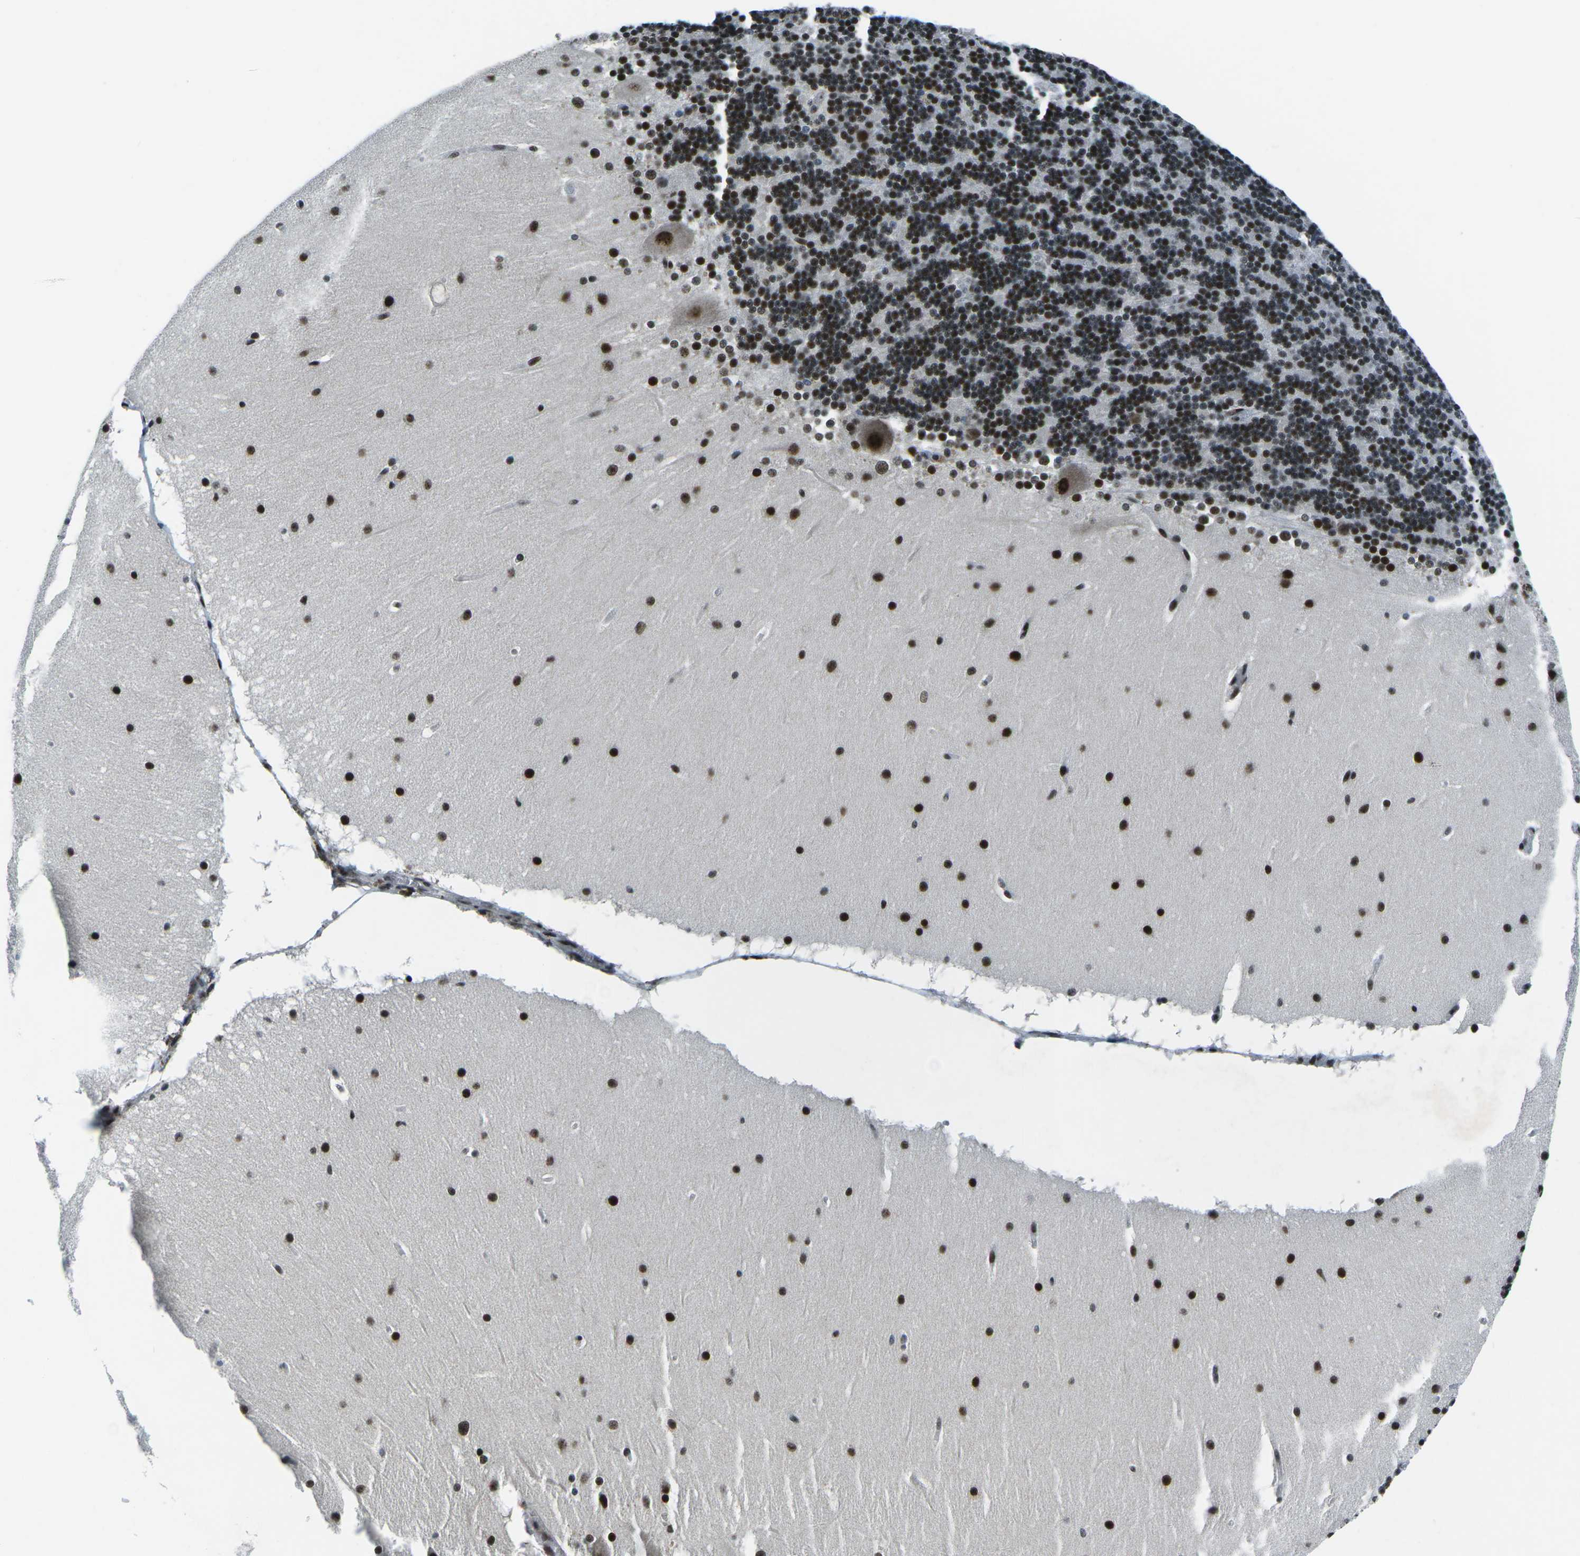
{"staining": {"intensity": "moderate", "quantity": "25%-75%", "location": "nuclear"}, "tissue": "cerebellum", "cell_type": "Cells in granular layer", "image_type": "normal", "snomed": [{"axis": "morphology", "description": "Normal tissue, NOS"}, {"axis": "topography", "description": "Cerebellum"}], "caption": "Cerebellum stained with IHC reveals moderate nuclear positivity in about 25%-75% of cells in granular layer.", "gene": "RBL2", "patient": {"sex": "female", "age": 19}}